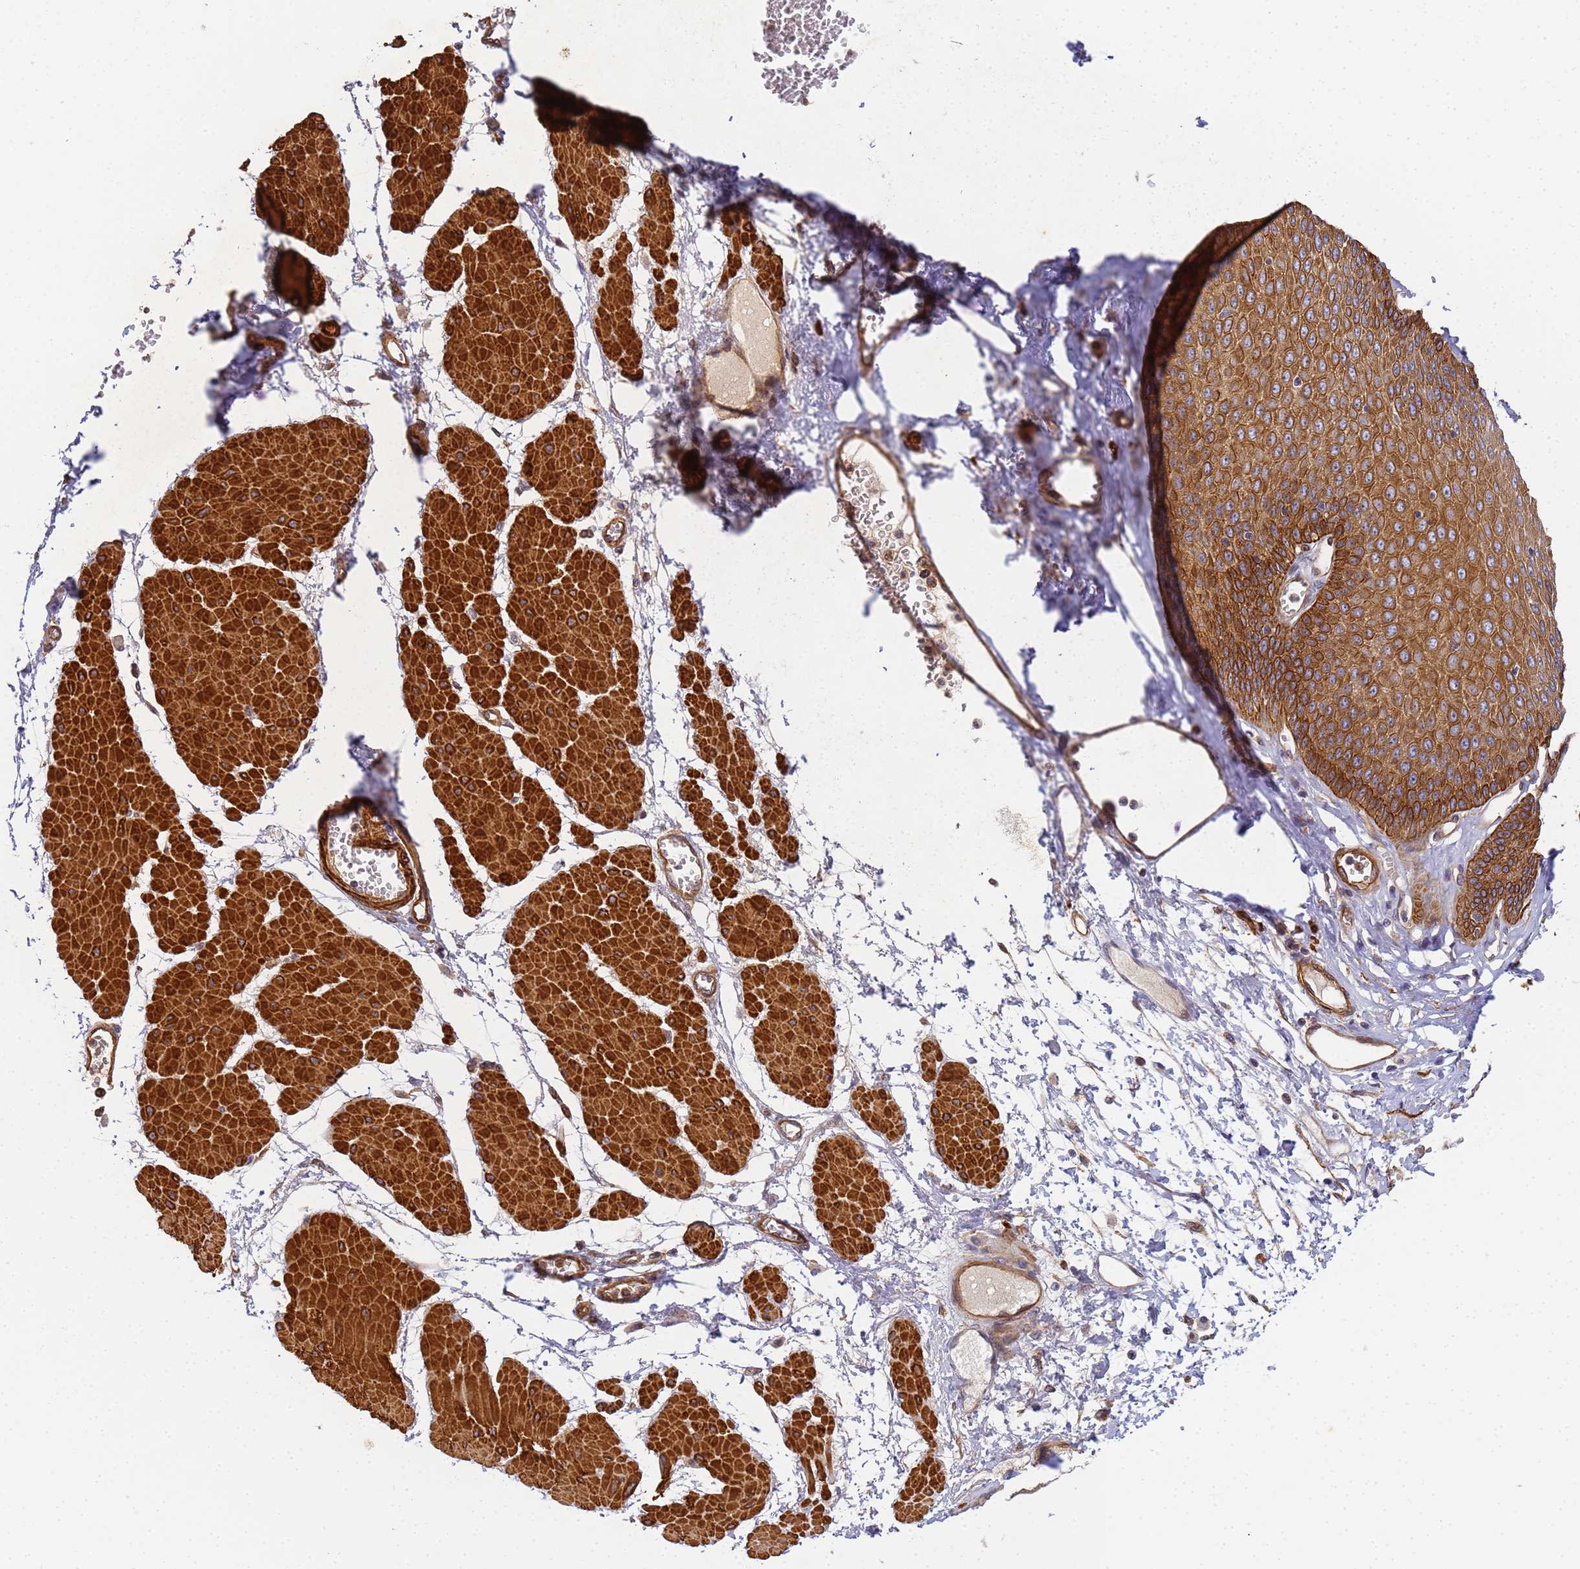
{"staining": {"intensity": "strong", "quantity": ">75%", "location": "cytoplasmic/membranous"}, "tissue": "esophagus", "cell_type": "Squamous epithelial cells", "image_type": "normal", "snomed": [{"axis": "morphology", "description": "Normal tissue, NOS"}, {"axis": "topography", "description": "Esophagus"}], "caption": "Immunohistochemical staining of unremarkable esophagus shows strong cytoplasmic/membranous protein positivity in about >75% of squamous epithelial cells. Using DAB (3,3'-diaminobenzidine) (brown) and hematoxylin (blue) stains, captured at high magnification using brightfield microscopy.", "gene": "RALGAPA2", "patient": {"sex": "male", "age": 60}}